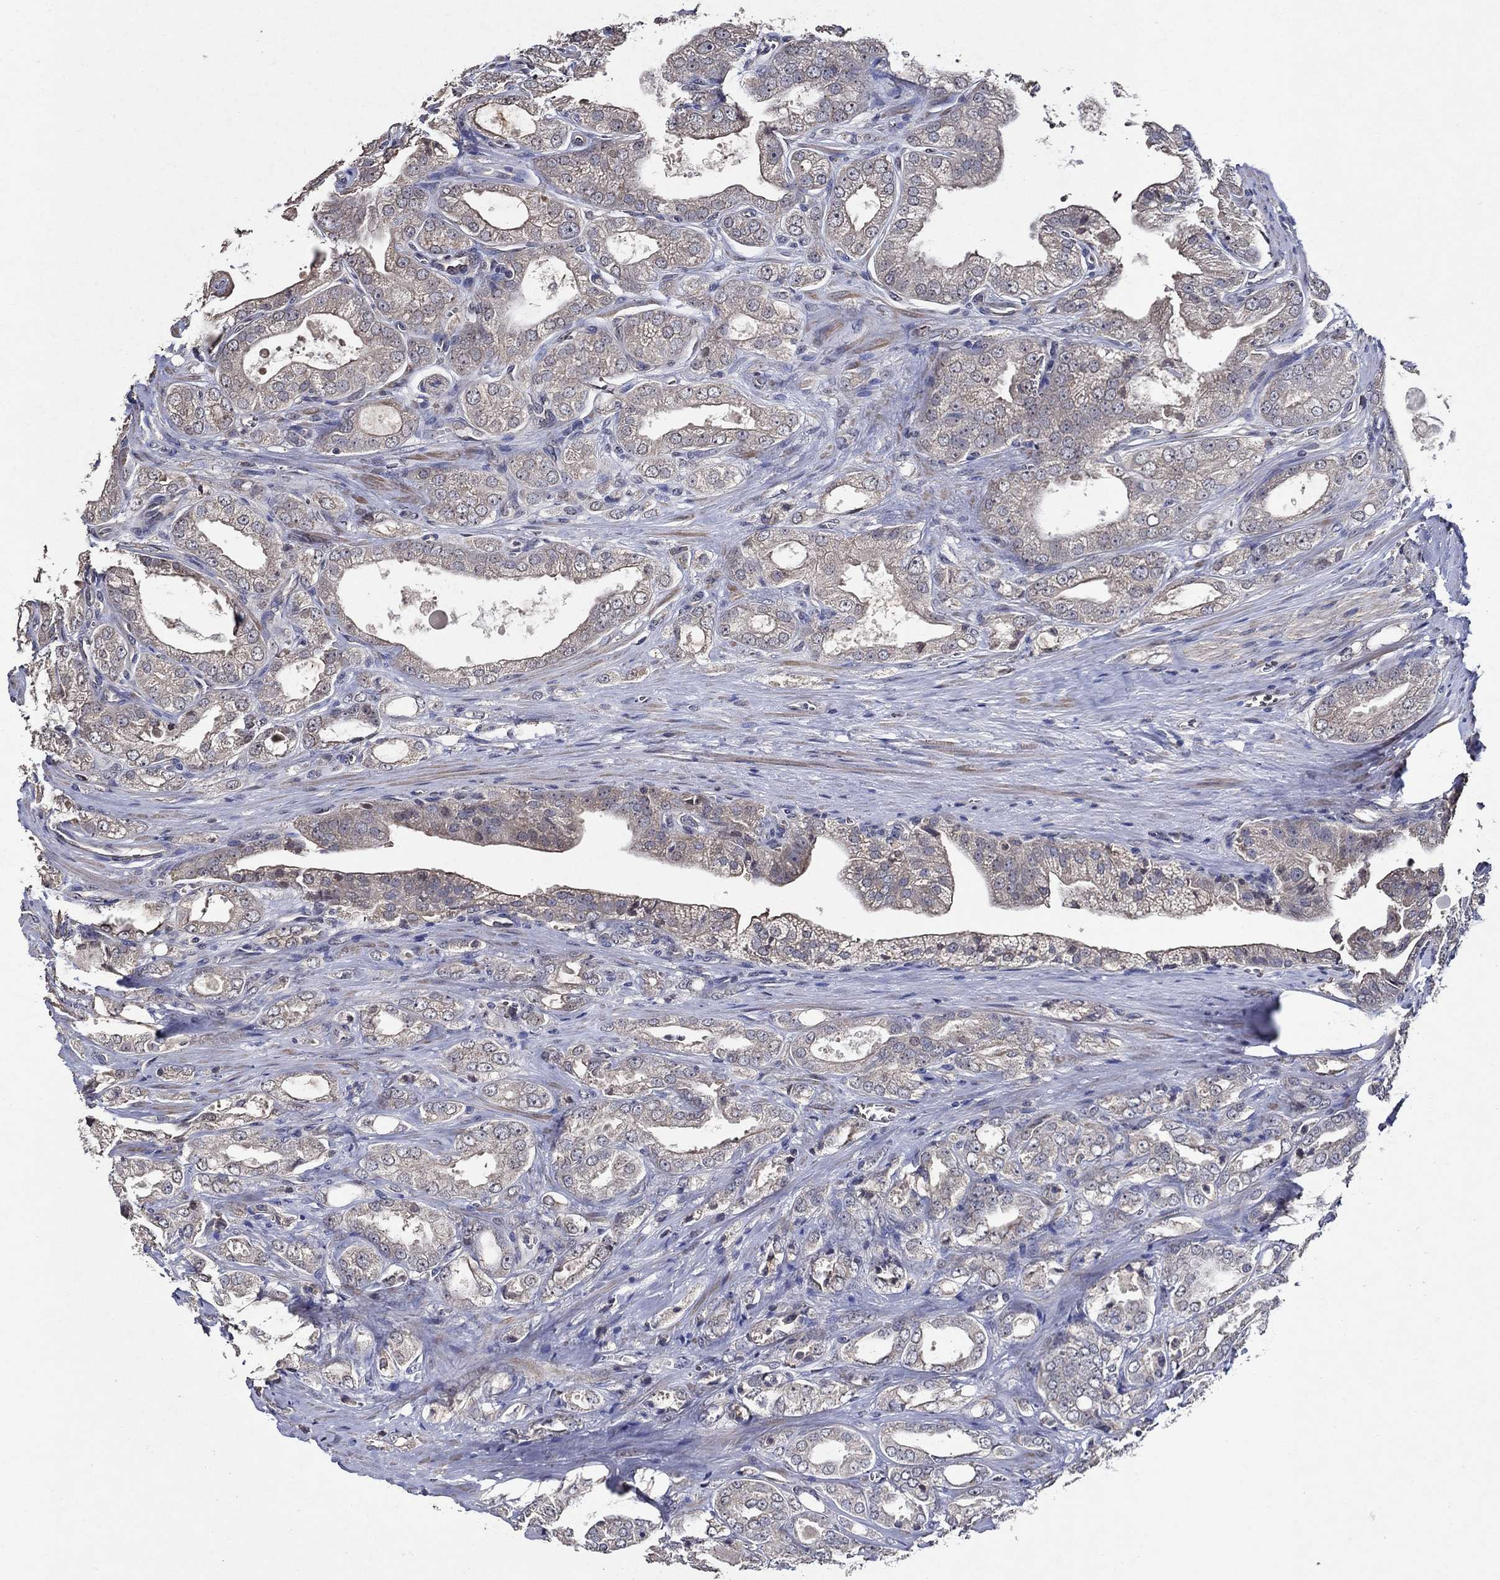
{"staining": {"intensity": "negative", "quantity": "none", "location": "none"}, "tissue": "prostate cancer", "cell_type": "Tumor cells", "image_type": "cancer", "snomed": [{"axis": "morphology", "description": "Adenocarcinoma, NOS"}, {"axis": "morphology", "description": "Adenocarcinoma, High grade"}, {"axis": "topography", "description": "Prostate"}], "caption": "Tumor cells show no significant staining in prostate cancer (adenocarcinoma).", "gene": "HAP1", "patient": {"sex": "male", "age": 70}}